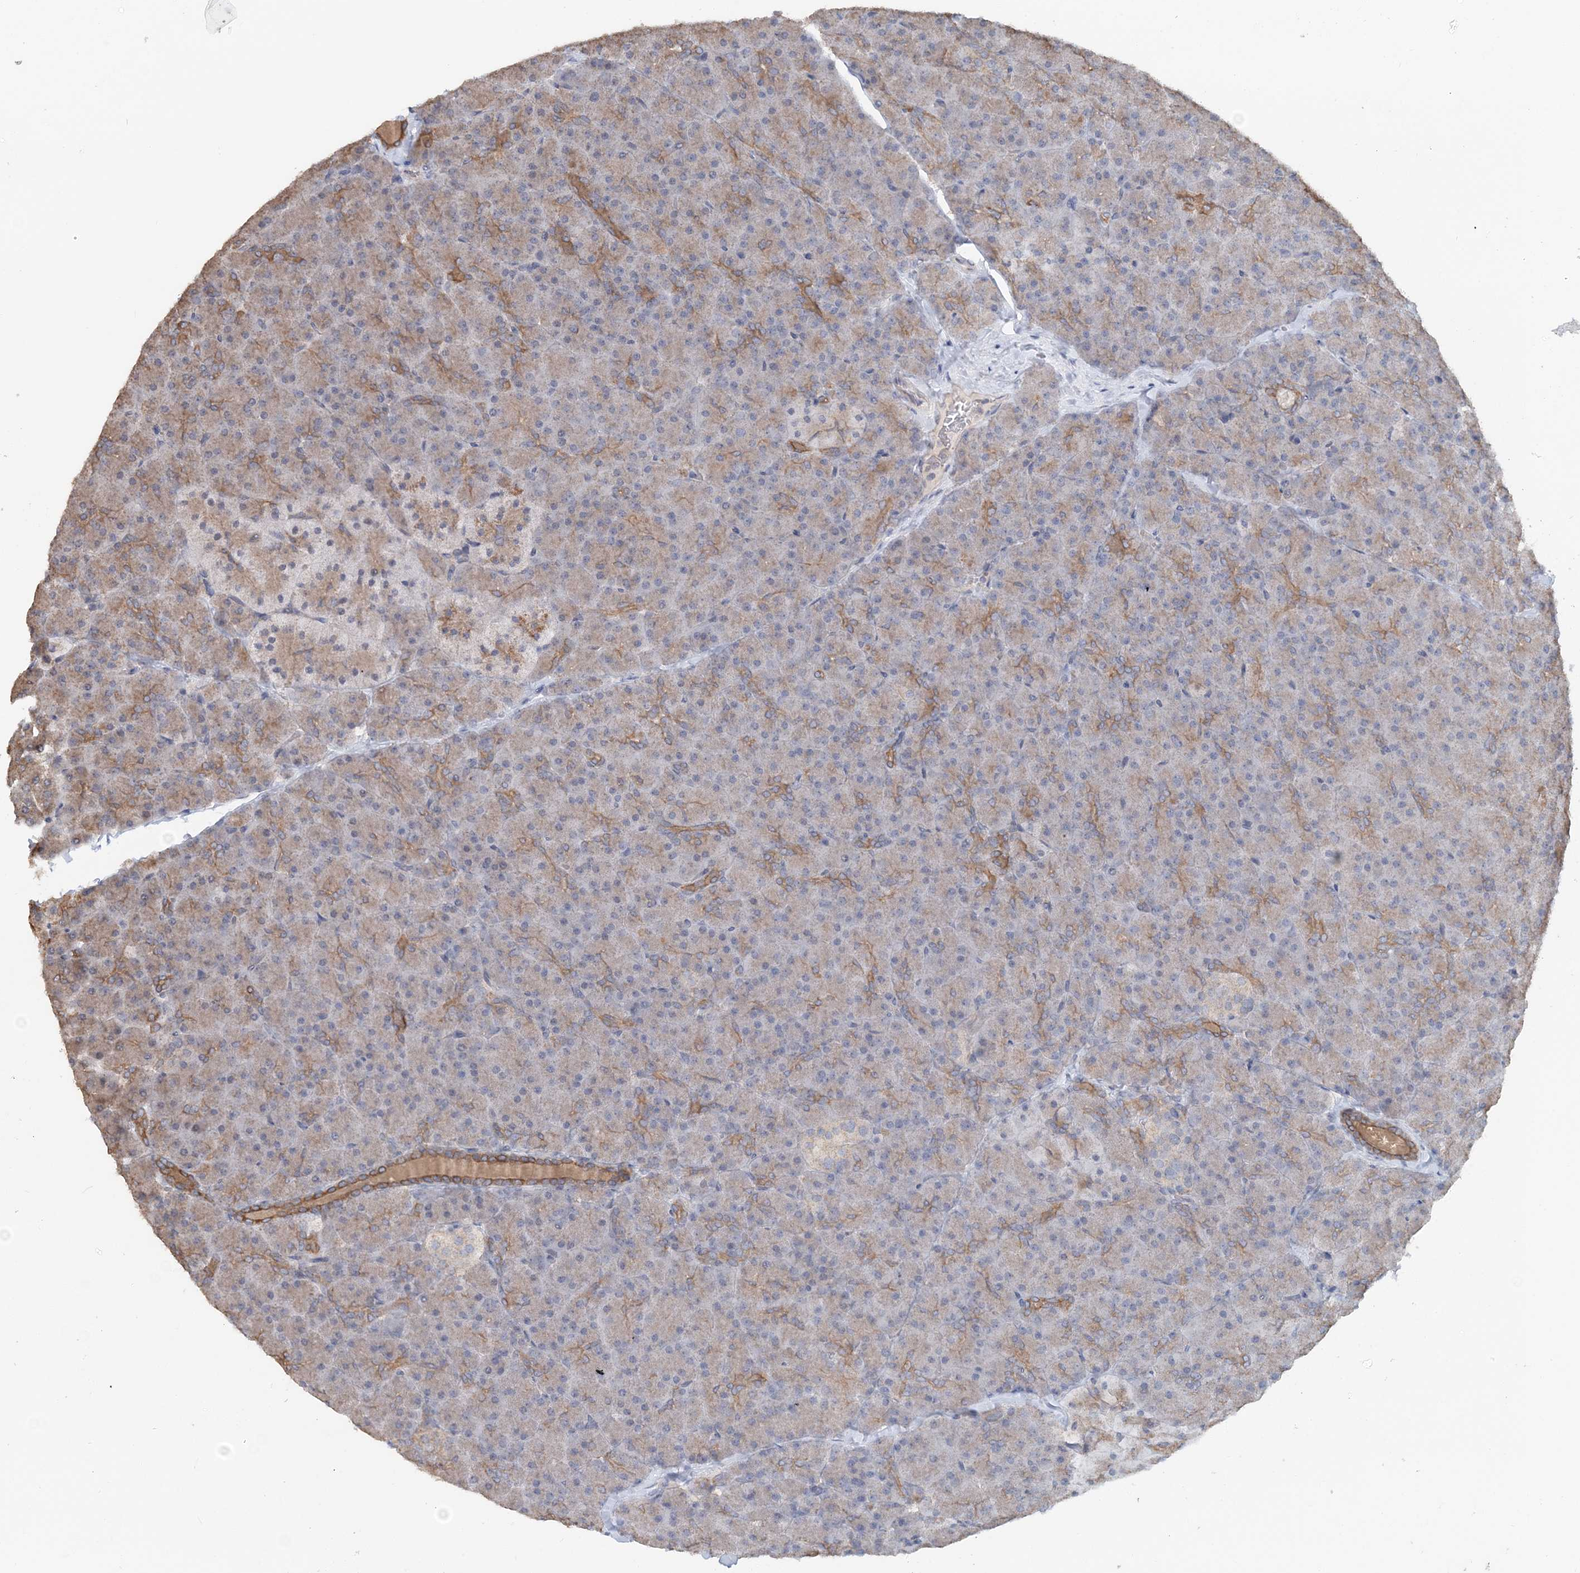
{"staining": {"intensity": "moderate", "quantity": ">75%", "location": "cytoplasmic/membranous"}, "tissue": "pancreas", "cell_type": "Exocrine glandular cells", "image_type": "normal", "snomed": [{"axis": "morphology", "description": "Normal tissue, NOS"}, {"axis": "topography", "description": "Pancreas"}], "caption": "A histopathology image of human pancreas stained for a protein exhibits moderate cytoplasmic/membranous brown staining in exocrine glandular cells. The staining was performed using DAB (3,3'-diaminobenzidine) to visualize the protein expression in brown, while the nuclei were stained in blue with hematoxylin (Magnification: 20x).", "gene": "FBXO38", "patient": {"sex": "male", "age": 36}}